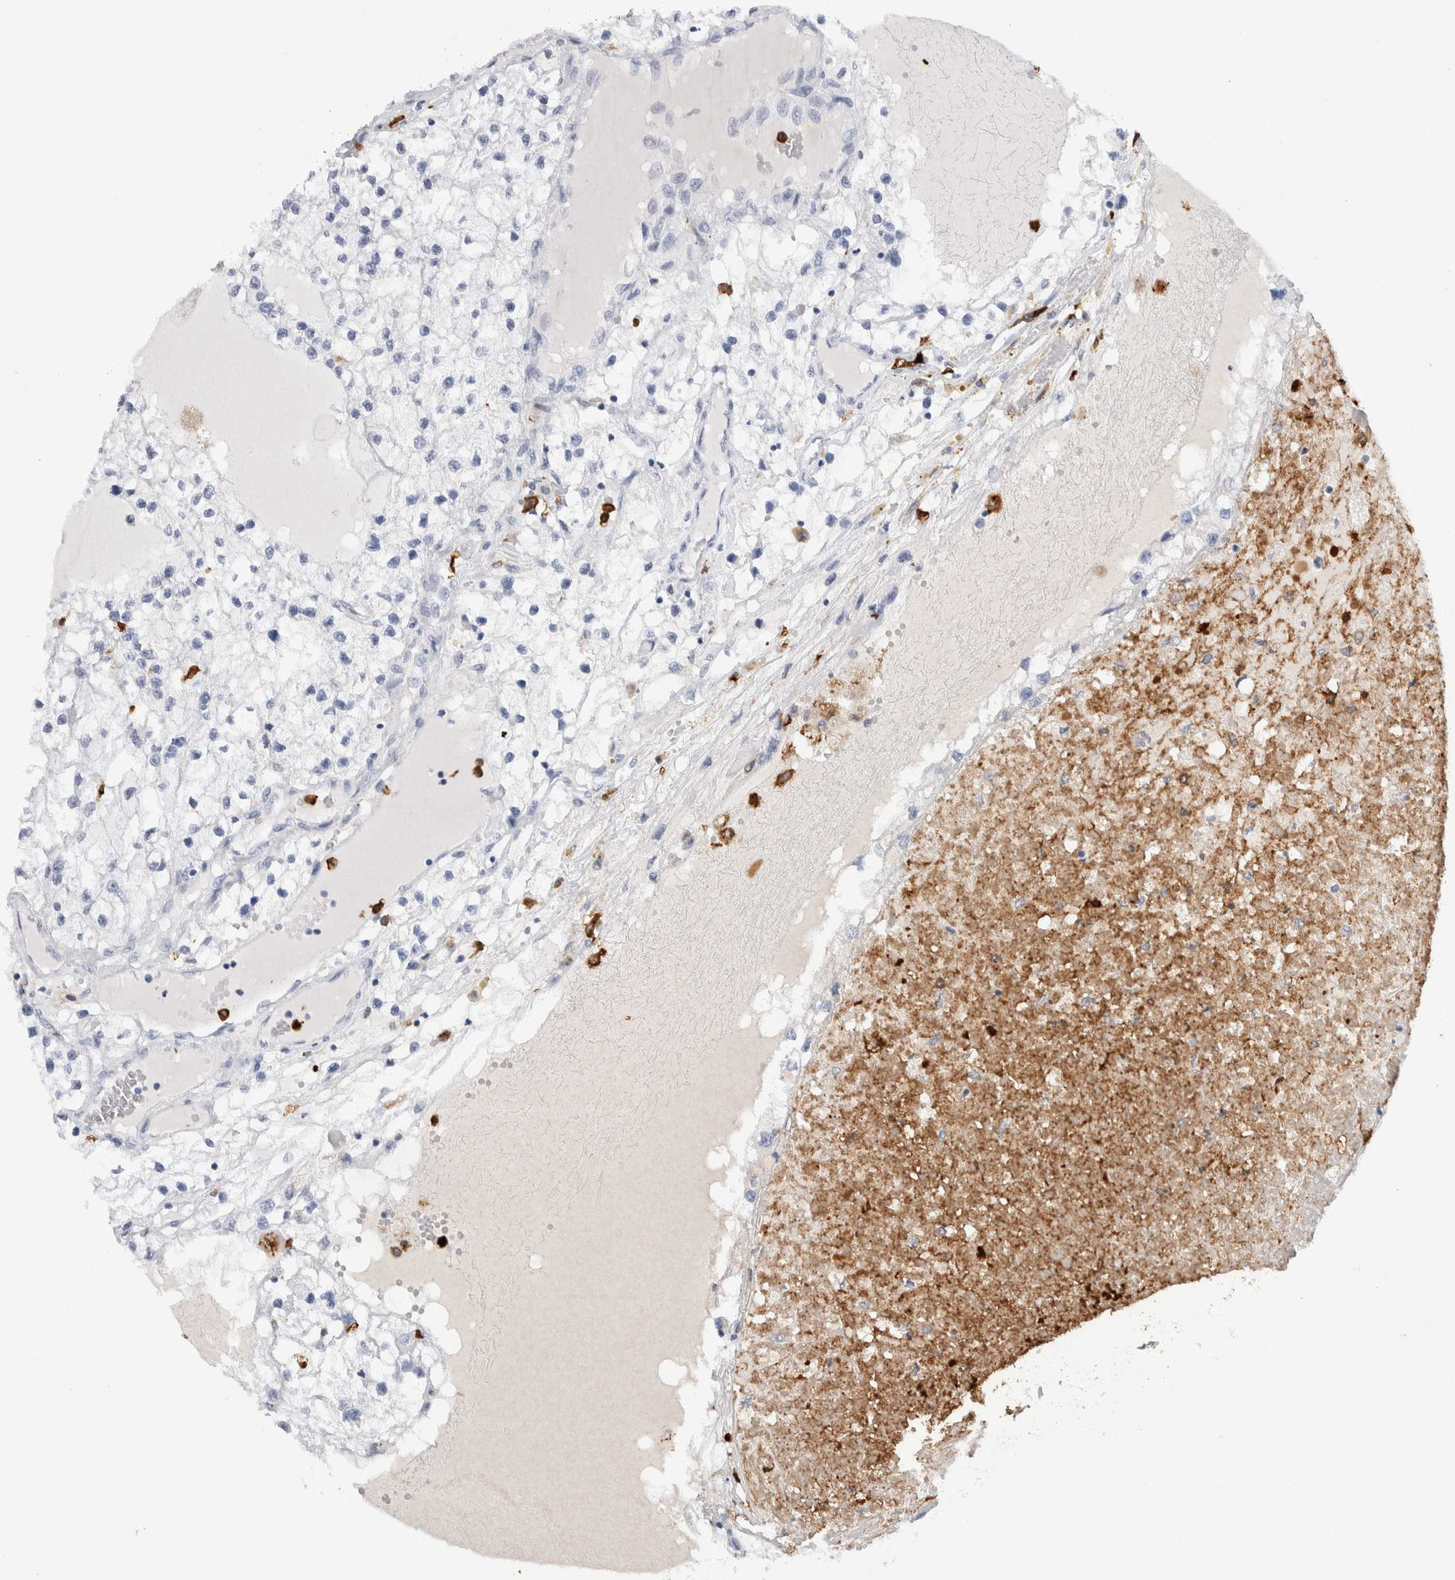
{"staining": {"intensity": "negative", "quantity": "none", "location": "none"}, "tissue": "renal cancer", "cell_type": "Tumor cells", "image_type": "cancer", "snomed": [{"axis": "morphology", "description": "Adenocarcinoma, NOS"}, {"axis": "topography", "description": "Kidney"}], "caption": "Human renal adenocarcinoma stained for a protein using immunohistochemistry (IHC) shows no expression in tumor cells.", "gene": "S100A8", "patient": {"sex": "male", "age": 68}}